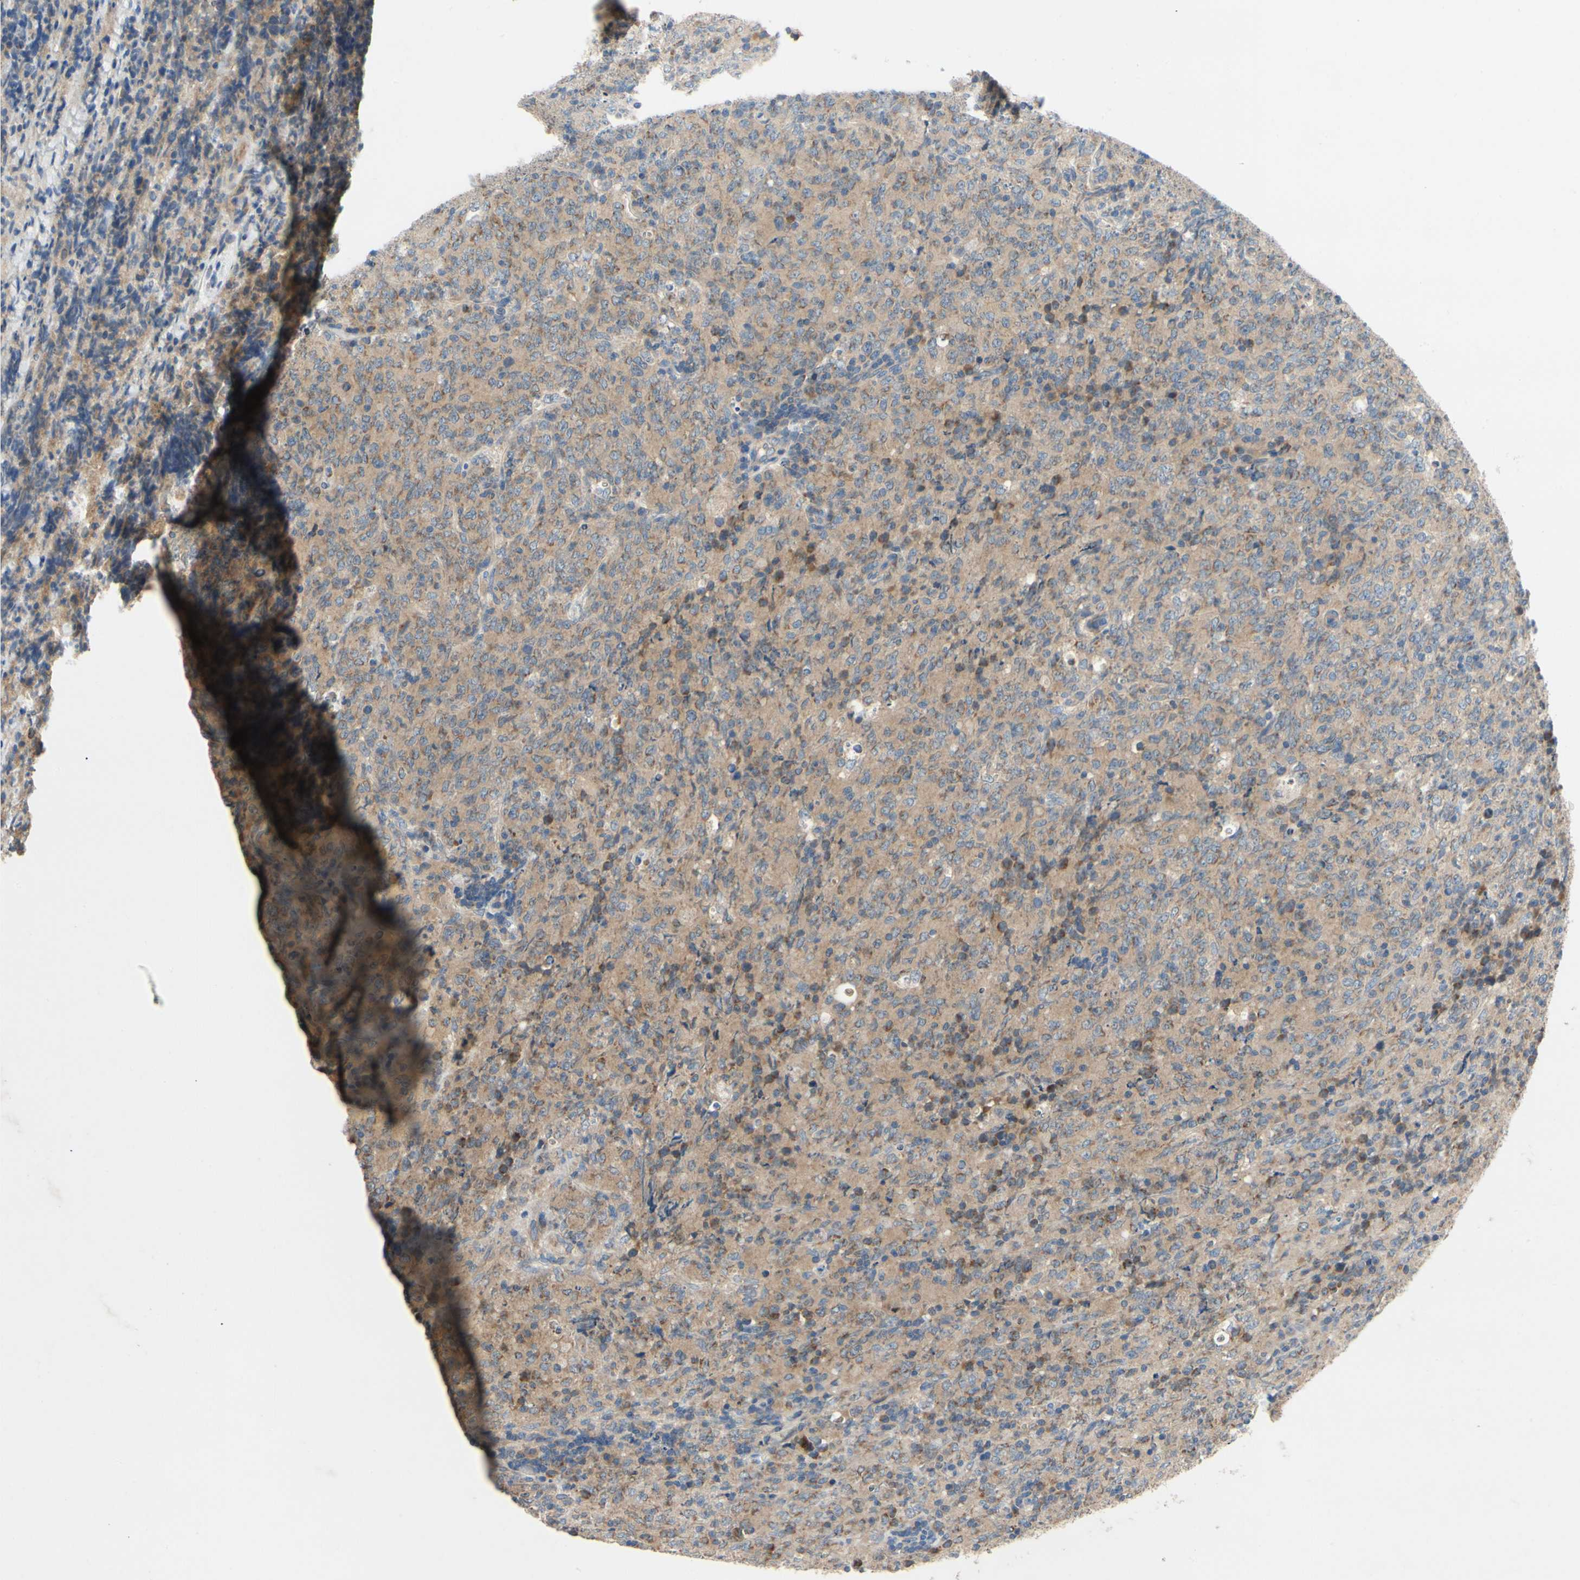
{"staining": {"intensity": "moderate", "quantity": ">75%", "location": "cytoplasmic/membranous"}, "tissue": "lymphoma", "cell_type": "Tumor cells", "image_type": "cancer", "snomed": [{"axis": "morphology", "description": "Malignant lymphoma, non-Hodgkin's type, High grade"}, {"axis": "topography", "description": "Tonsil"}], "caption": "A brown stain shows moderate cytoplasmic/membranous positivity of a protein in lymphoma tumor cells.", "gene": "KLHDC8B", "patient": {"sex": "female", "age": 36}}